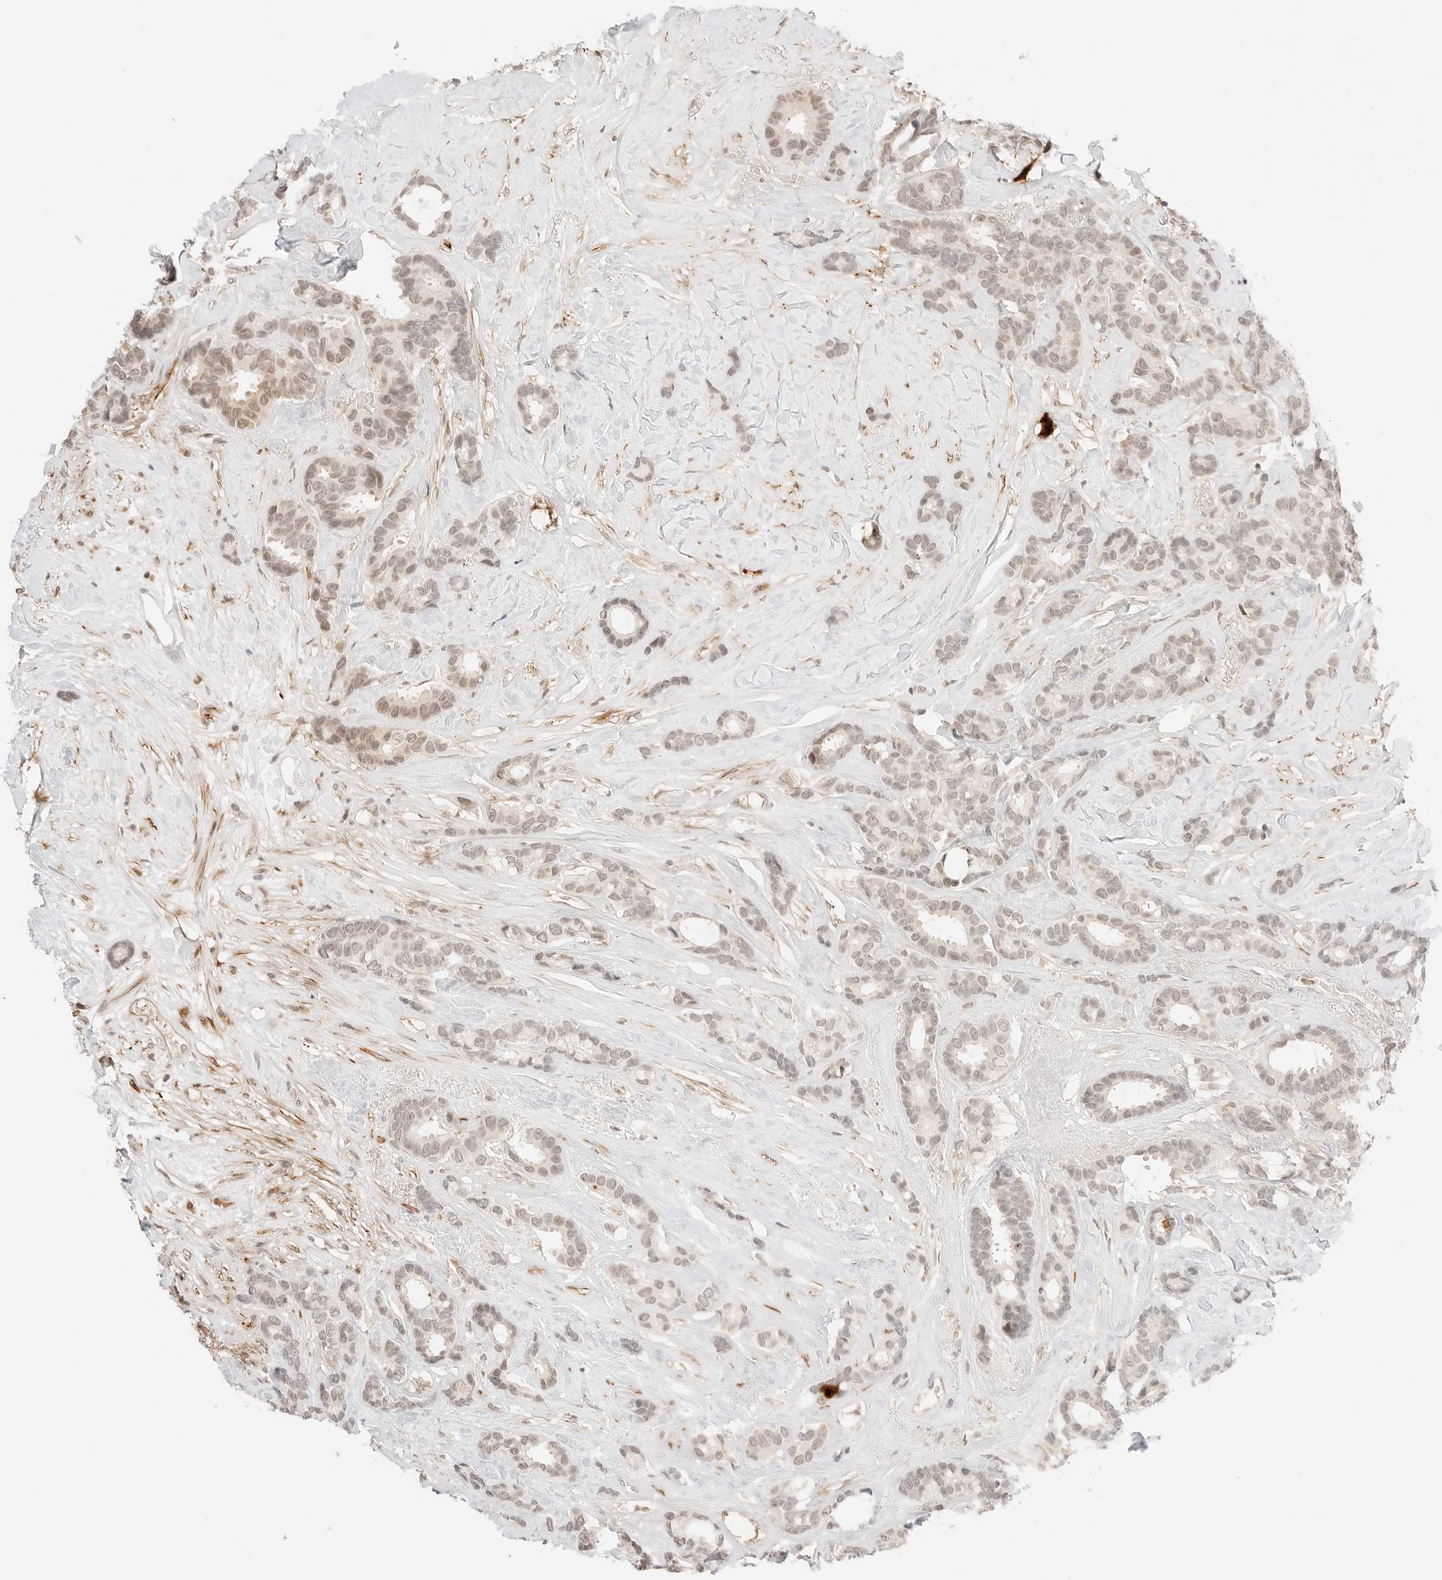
{"staining": {"intensity": "moderate", "quantity": "25%-75%", "location": "nuclear"}, "tissue": "breast cancer", "cell_type": "Tumor cells", "image_type": "cancer", "snomed": [{"axis": "morphology", "description": "Duct carcinoma"}, {"axis": "topography", "description": "Breast"}], "caption": "There is medium levels of moderate nuclear expression in tumor cells of breast cancer (invasive ductal carcinoma), as demonstrated by immunohistochemical staining (brown color).", "gene": "RPS6KL1", "patient": {"sex": "female", "age": 87}}